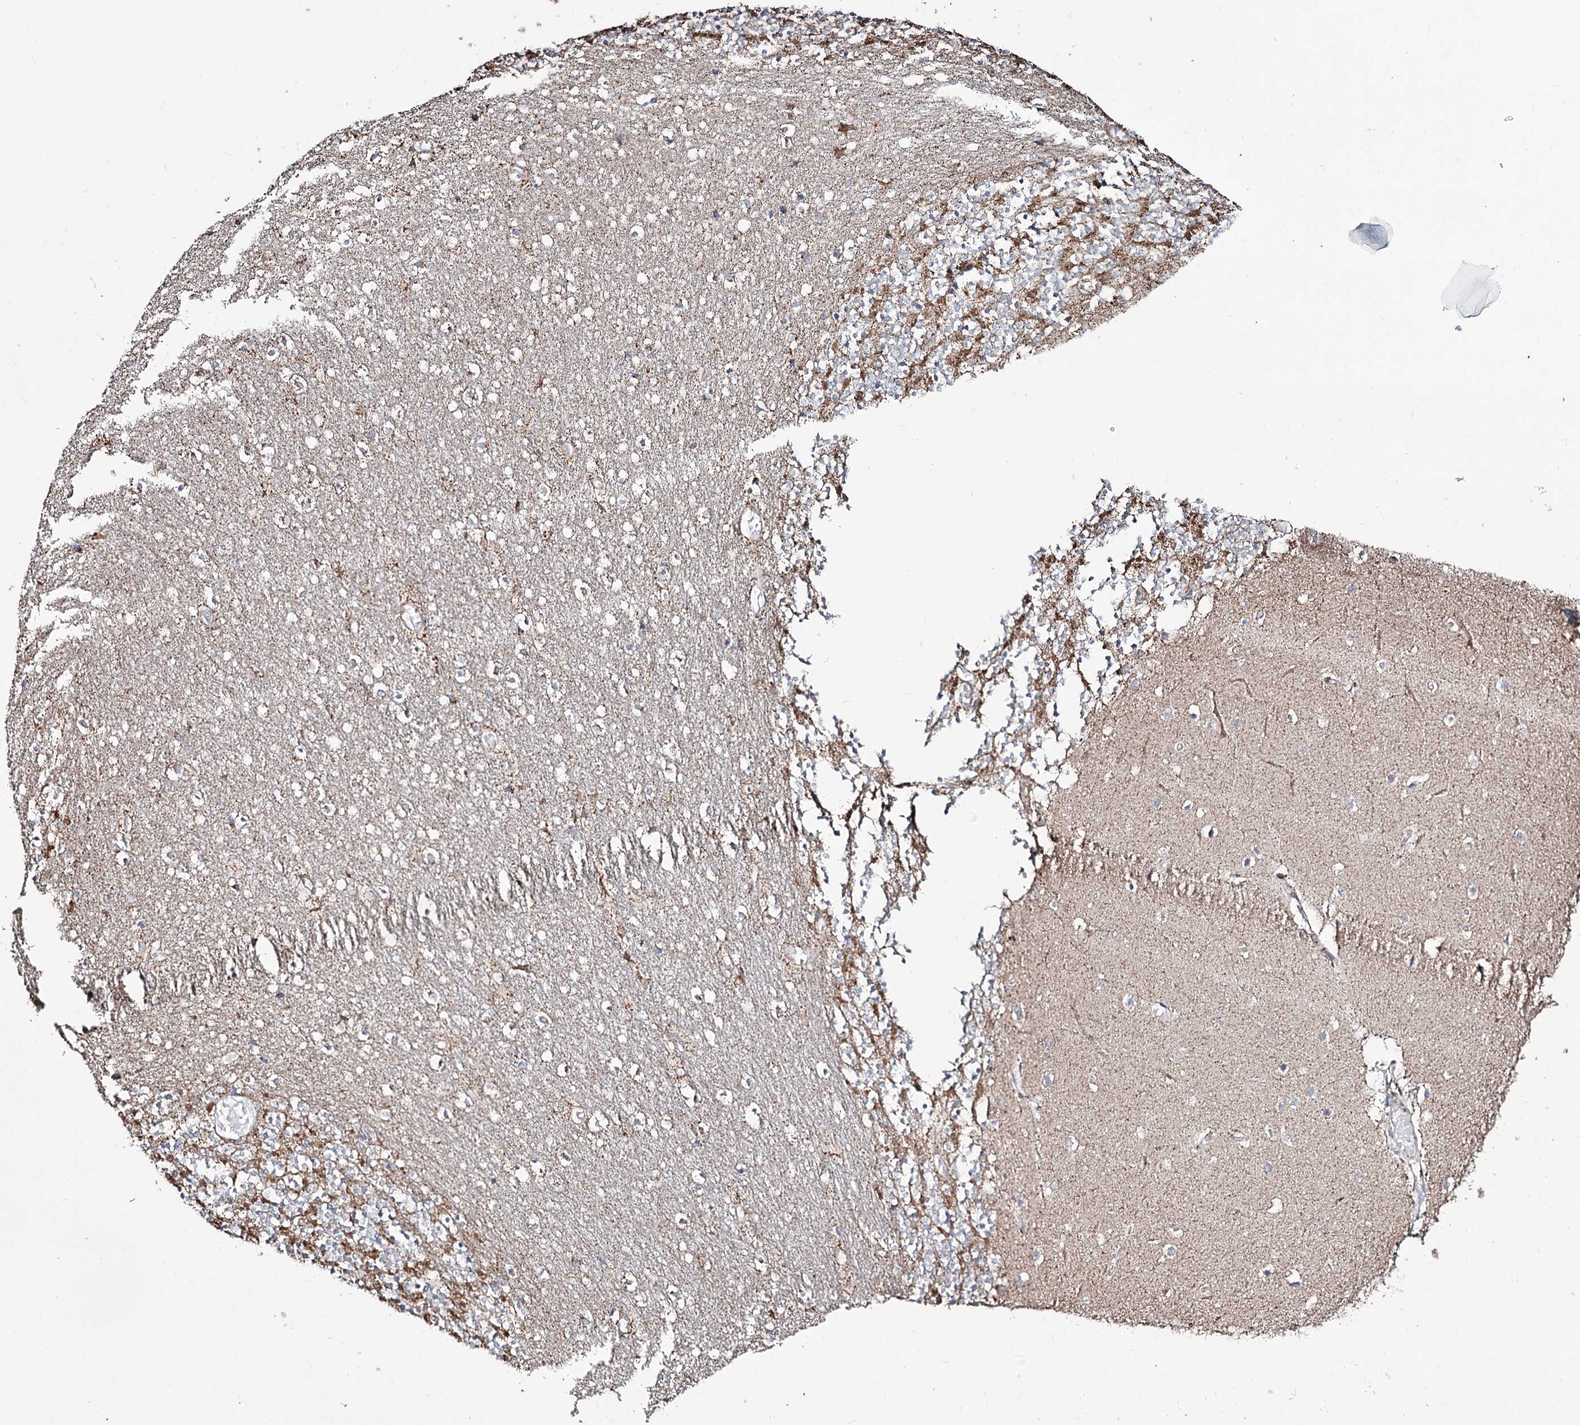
{"staining": {"intensity": "moderate", "quantity": "25%-75%", "location": "cytoplasmic/membranous"}, "tissue": "cerebellum", "cell_type": "Cells in granular layer", "image_type": "normal", "snomed": [{"axis": "morphology", "description": "Normal tissue, NOS"}, {"axis": "topography", "description": "Cerebellum"}], "caption": "This photomicrograph reveals immunohistochemistry (IHC) staining of benign cerebellum, with medium moderate cytoplasmic/membranous staining in about 25%-75% of cells in granular layer.", "gene": "CREB3L4", "patient": {"sex": "female", "age": 28}}